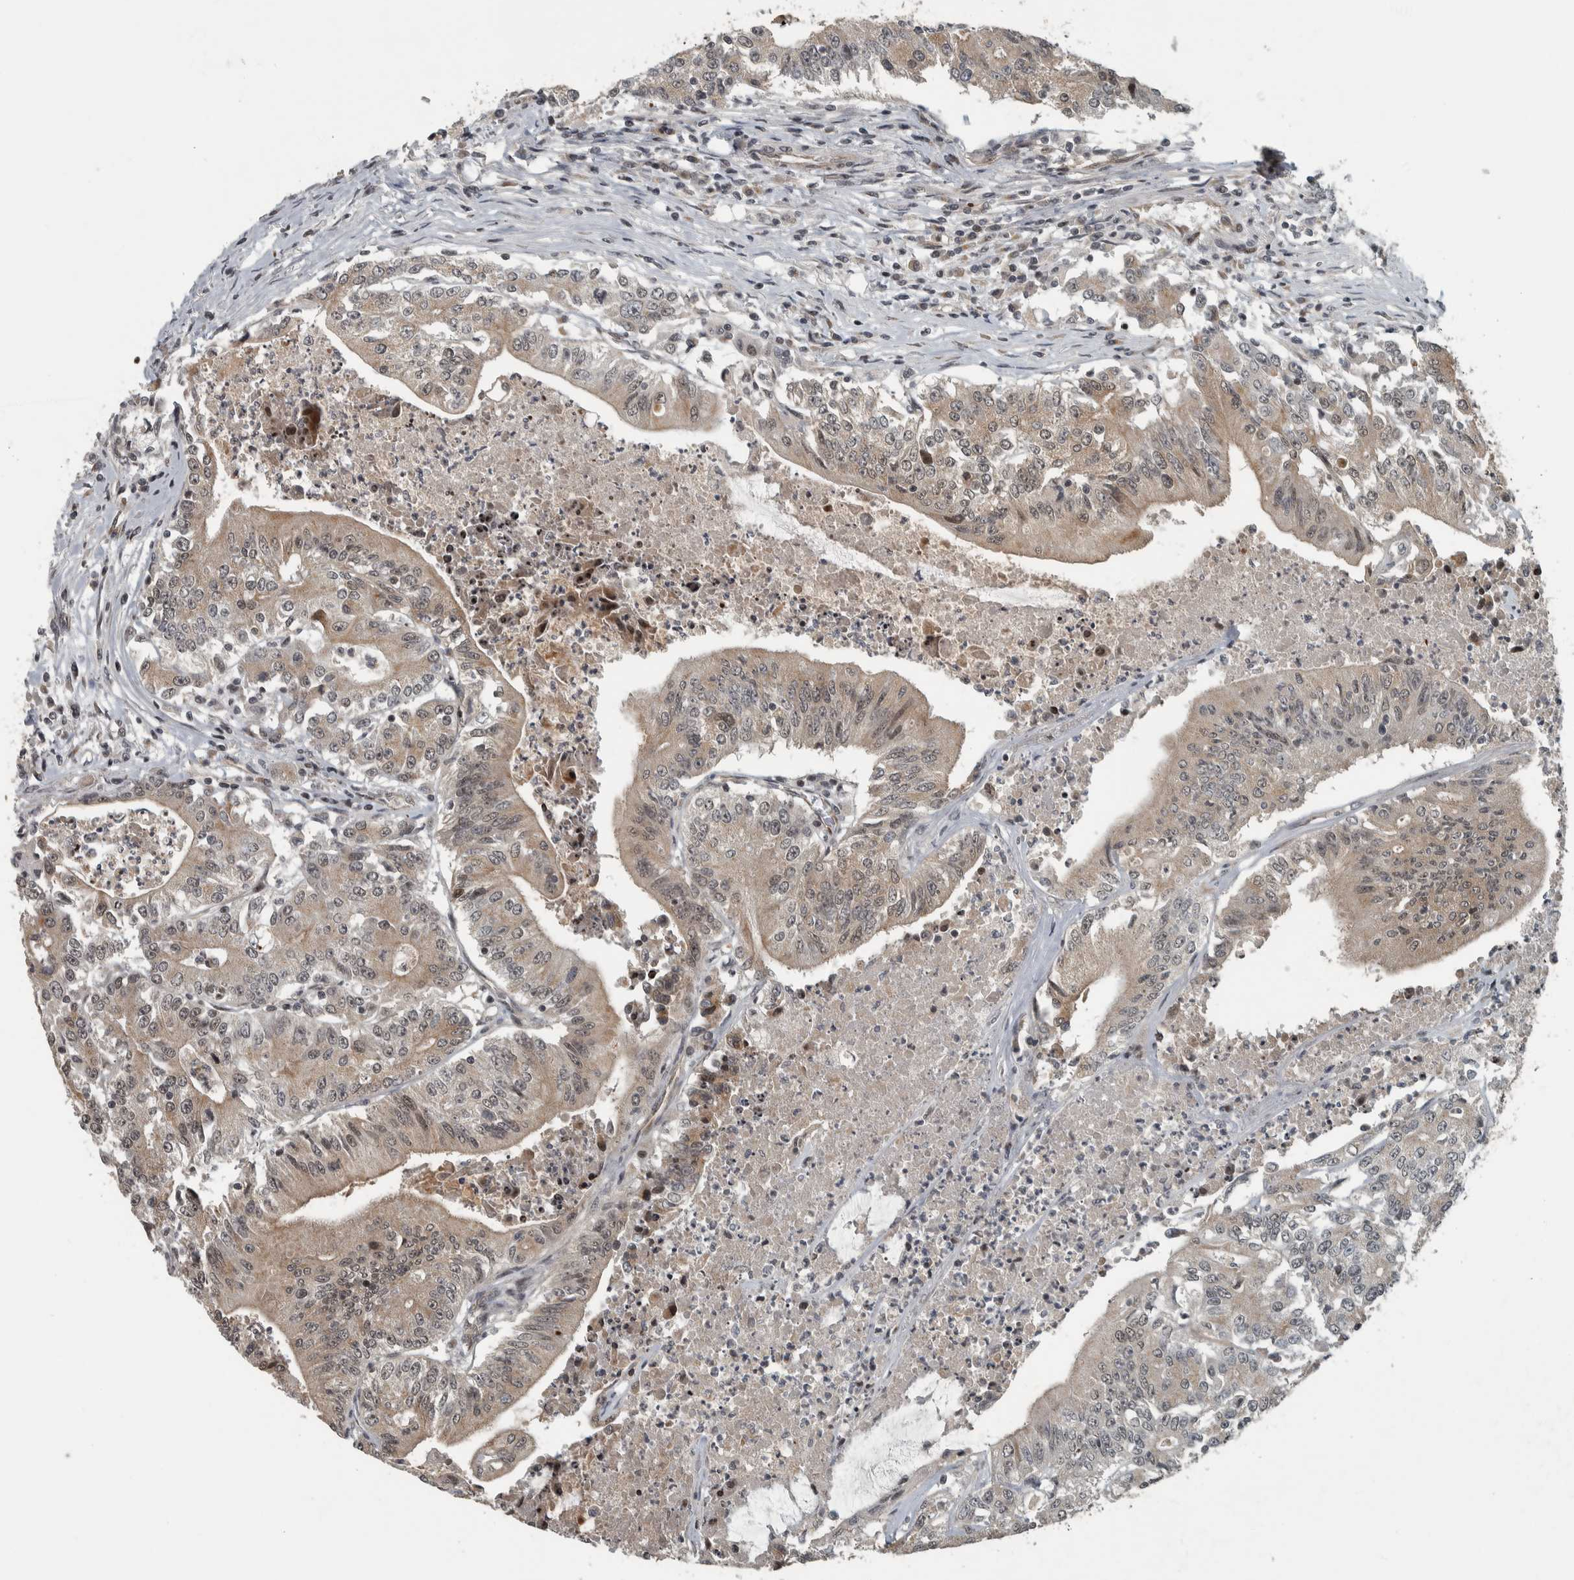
{"staining": {"intensity": "weak", "quantity": ">75%", "location": "cytoplasmic/membranous,nuclear"}, "tissue": "colorectal cancer", "cell_type": "Tumor cells", "image_type": "cancer", "snomed": [{"axis": "morphology", "description": "Adenocarcinoma, NOS"}, {"axis": "topography", "description": "Colon"}], "caption": "Tumor cells display low levels of weak cytoplasmic/membranous and nuclear staining in about >75% of cells in colorectal cancer (adenocarcinoma).", "gene": "NAPG", "patient": {"sex": "female", "age": 77}}